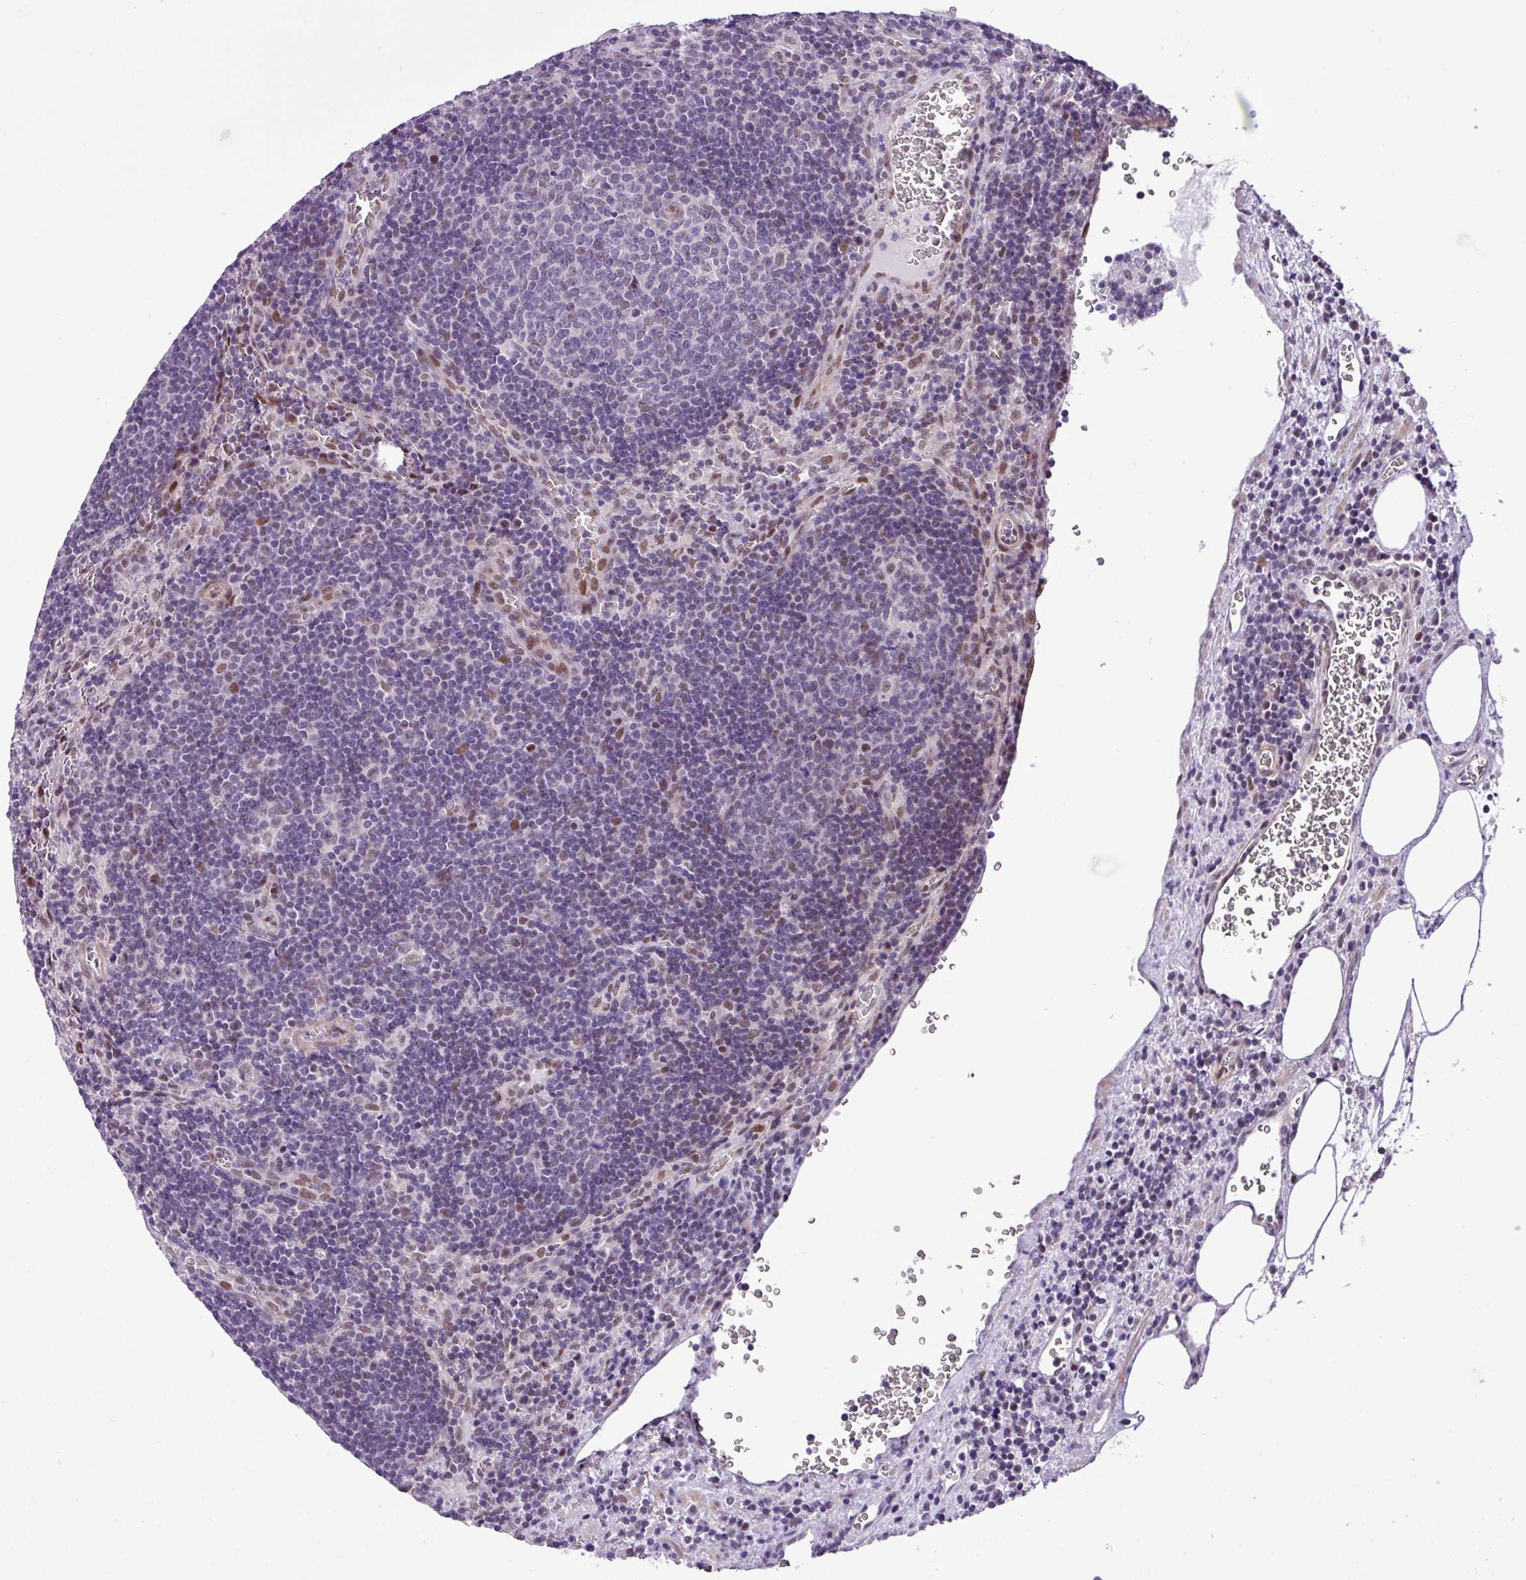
{"staining": {"intensity": "negative", "quantity": "none", "location": "none"}, "tissue": "lymph node", "cell_type": "Germinal center cells", "image_type": "normal", "snomed": [{"axis": "morphology", "description": "Normal tissue, NOS"}, {"axis": "topography", "description": "Lymph node"}], "caption": "IHC histopathology image of unremarkable lymph node: human lymph node stained with DAB demonstrates no significant protein staining in germinal center cells.", "gene": "YLPM1", "patient": {"sex": "male", "age": 50}}